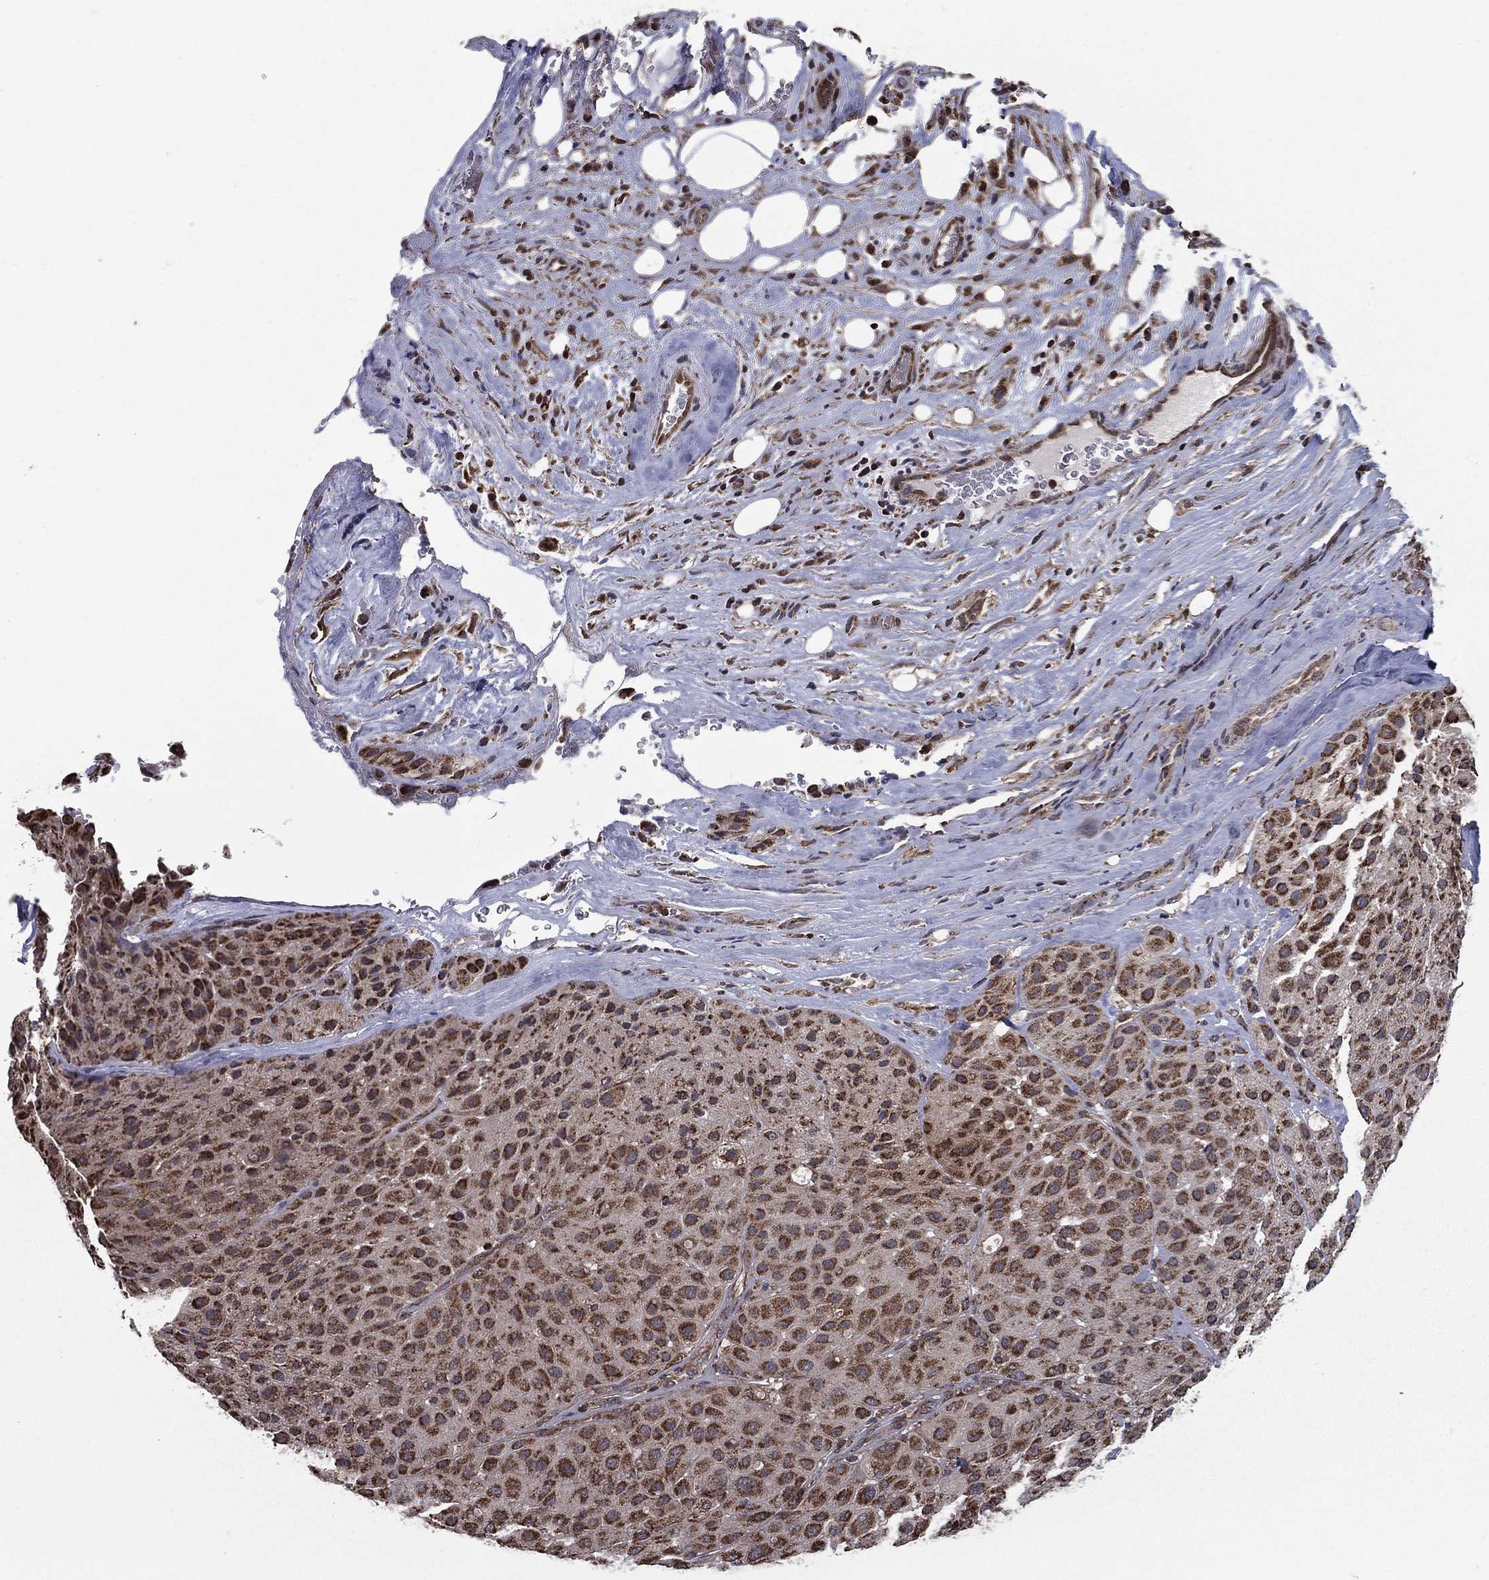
{"staining": {"intensity": "strong", "quantity": ">75%", "location": "cytoplasmic/membranous"}, "tissue": "melanoma", "cell_type": "Tumor cells", "image_type": "cancer", "snomed": [{"axis": "morphology", "description": "Malignant melanoma, Metastatic site"}, {"axis": "topography", "description": "Smooth muscle"}], "caption": "A high-resolution histopathology image shows immunohistochemistry (IHC) staining of malignant melanoma (metastatic site), which displays strong cytoplasmic/membranous positivity in about >75% of tumor cells.", "gene": "RIGI", "patient": {"sex": "male", "age": 41}}